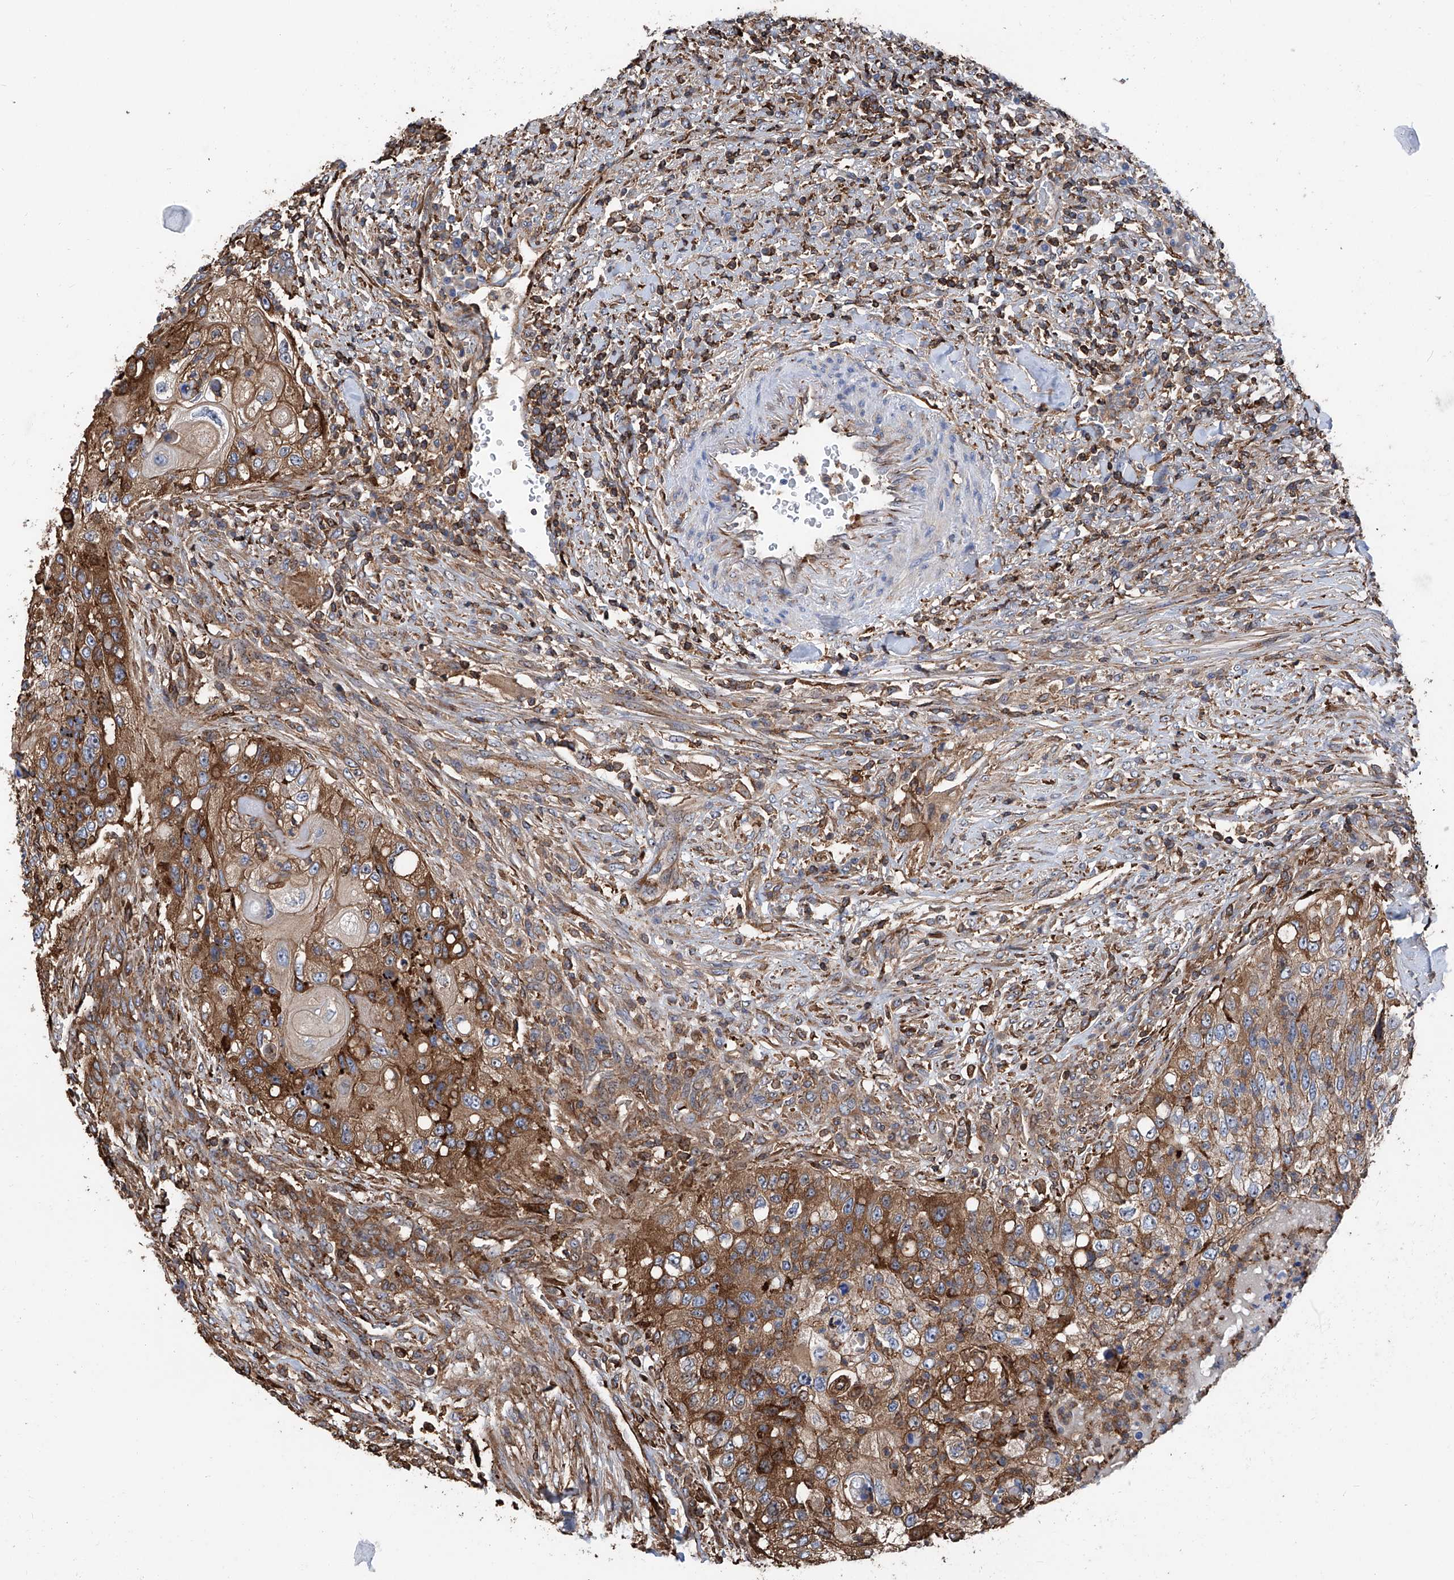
{"staining": {"intensity": "moderate", "quantity": ">75%", "location": "cytoplasmic/membranous"}, "tissue": "urothelial cancer", "cell_type": "Tumor cells", "image_type": "cancer", "snomed": [{"axis": "morphology", "description": "Urothelial carcinoma, High grade"}, {"axis": "topography", "description": "Urinary bladder"}], "caption": "IHC staining of high-grade urothelial carcinoma, which shows medium levels of moderate cytoplasmic/membranous expression in about >75% of tumor cells indicating moderate cytoplasmic/membranous protein positivity. The staining was performed using DAB (3,3'-diaminobenzidine) (brown) for protein detection and nuclei were counterstained in hematoxylin (blue).", "gene": "ZNF484", "patient": {"sex": "female", "age": 60}}